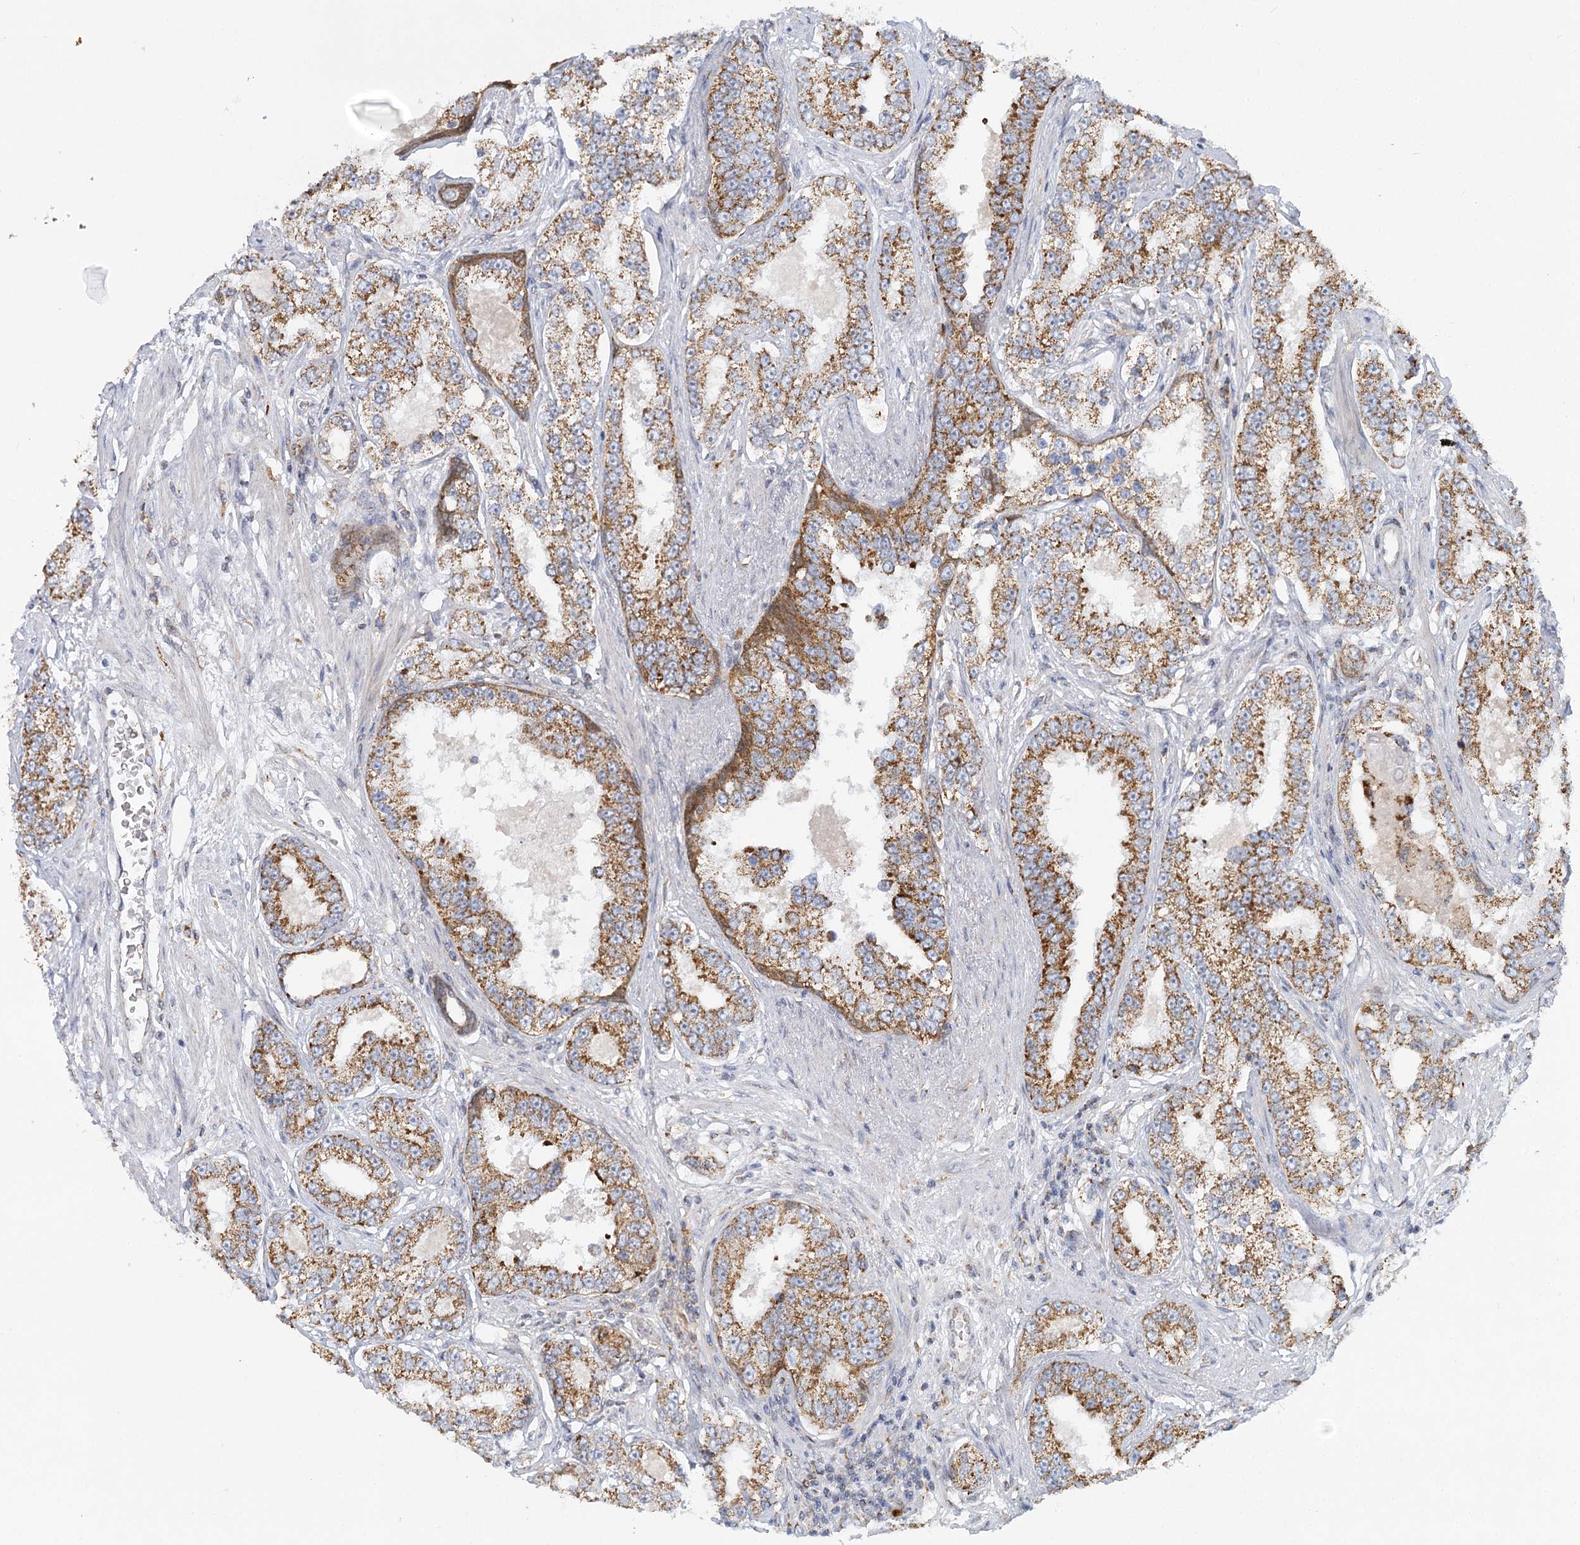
{"staining": {"intensity": "moderate", "quantity": ">75%", "location": "cytoplasmic/membranous"}, "tissue": "prostate cancer", "cell_type": "Tumor cells", "image_type": "cancer", "snomed": [{"axis": "morphology", "description": "Normal tissue, NOS"}, {"axis": "morphology", "description": "Adenocarcinoma, High grade"}, {"axis": "topography", "description": "Prostate"}], "caption": "Immunohistochemical staining of human prostate adenocarcinoma (high-grade) shows medium levels of moderate cytoplasmic/membranous expression in about >75% of tumor cells.", "gene": "TAS1R1", "patient": {"sex": "male", "age": 83}}